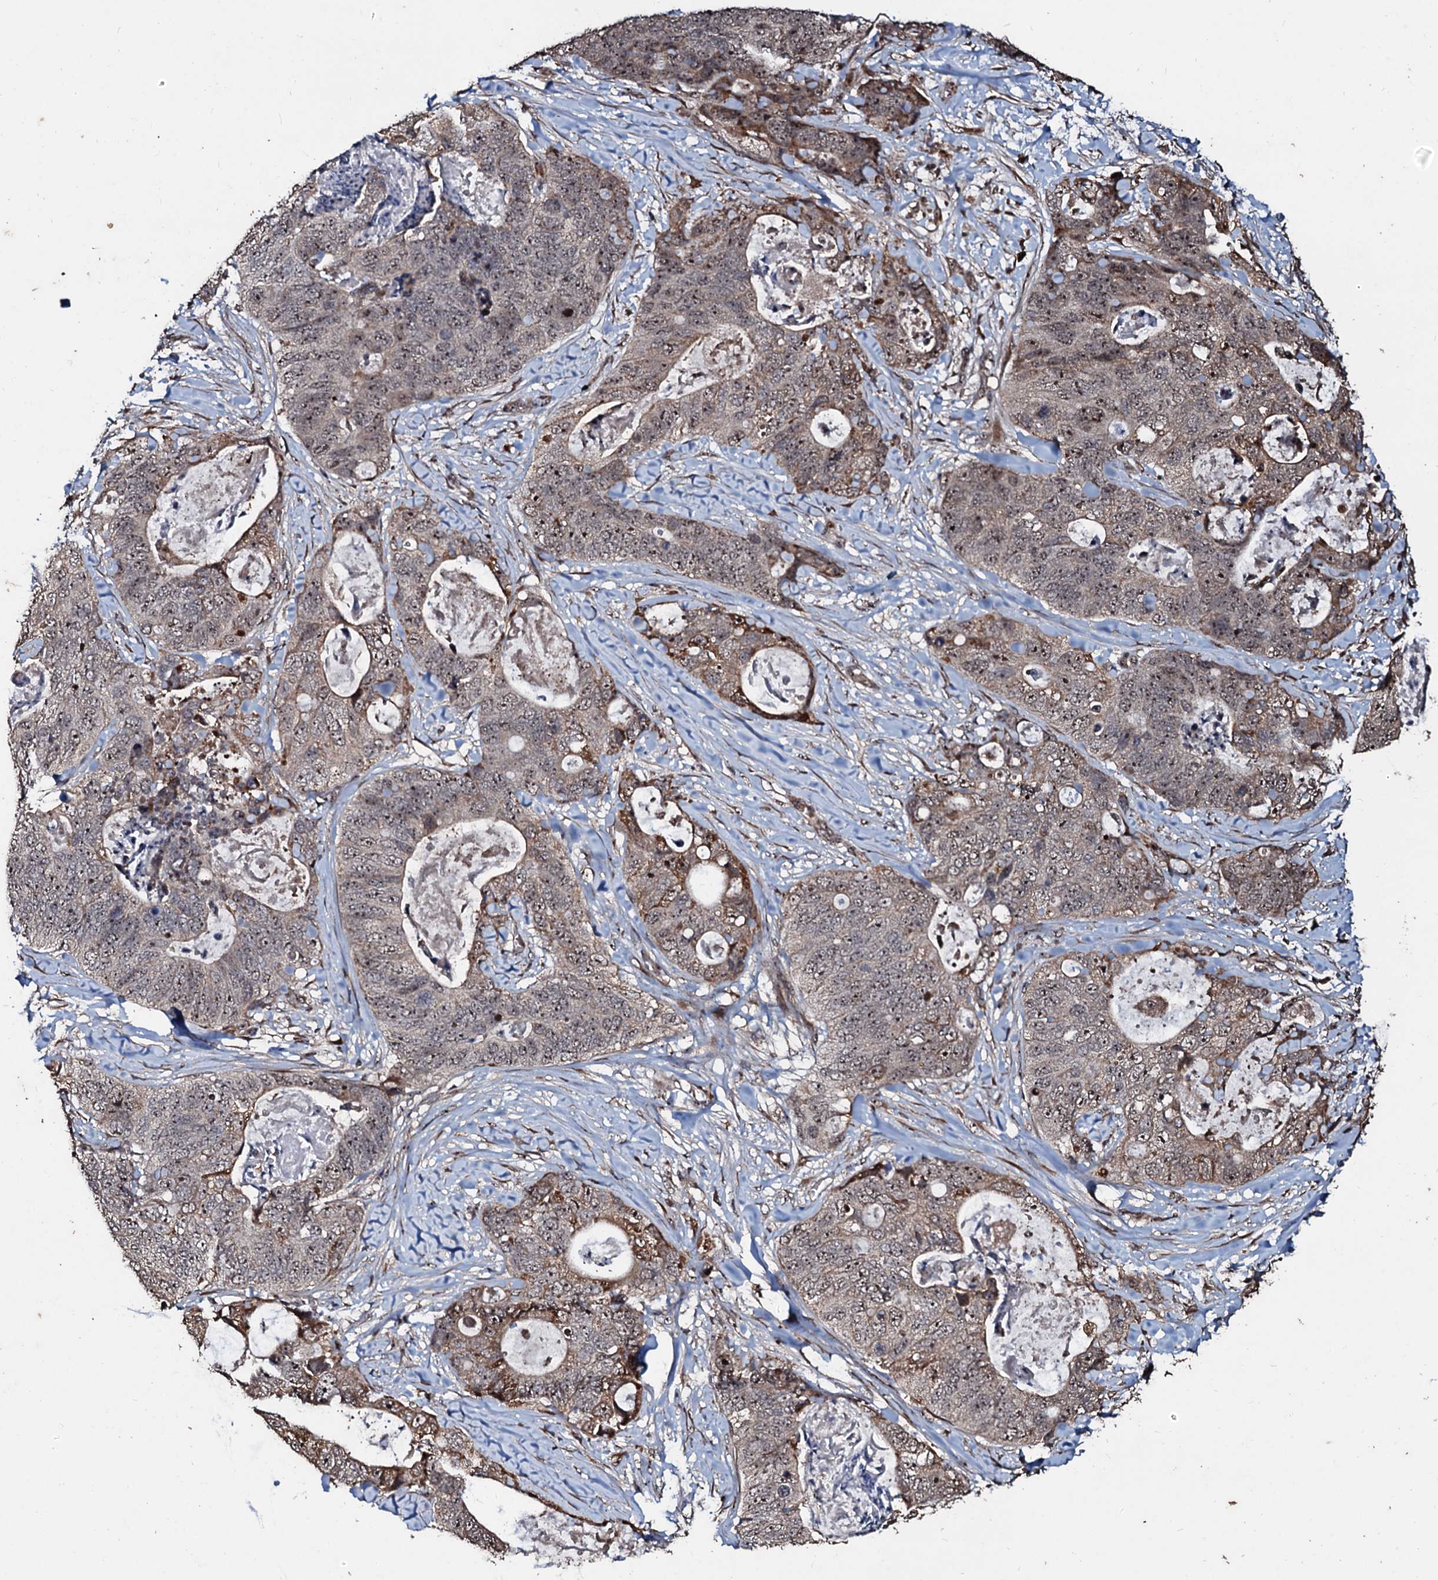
{"staining": {"intensity": "moderate", "quantity": ">75%", "location": "cytoplasmic/membranous,nuclear"}, "tissue": "stomach cancer", "cell_type": "Tumor cells", "image_type": "cancer", "snomed": [{"axis": "morphology", "description": "Adenocarcinoma, NOS"}, {"axis": "topography", "description": "Stomach"}], "caption": "Immunohistochemistry micrograph of human stomach adenocarcinoma stained for a protein (brown), which reveals medium levels of moderate cytoplasmic/membranous and nuclear positivity in approximately >75% of tumor cells.", "gene": "SUPT7L", "patient": {"sex": "female", "age": 89}}